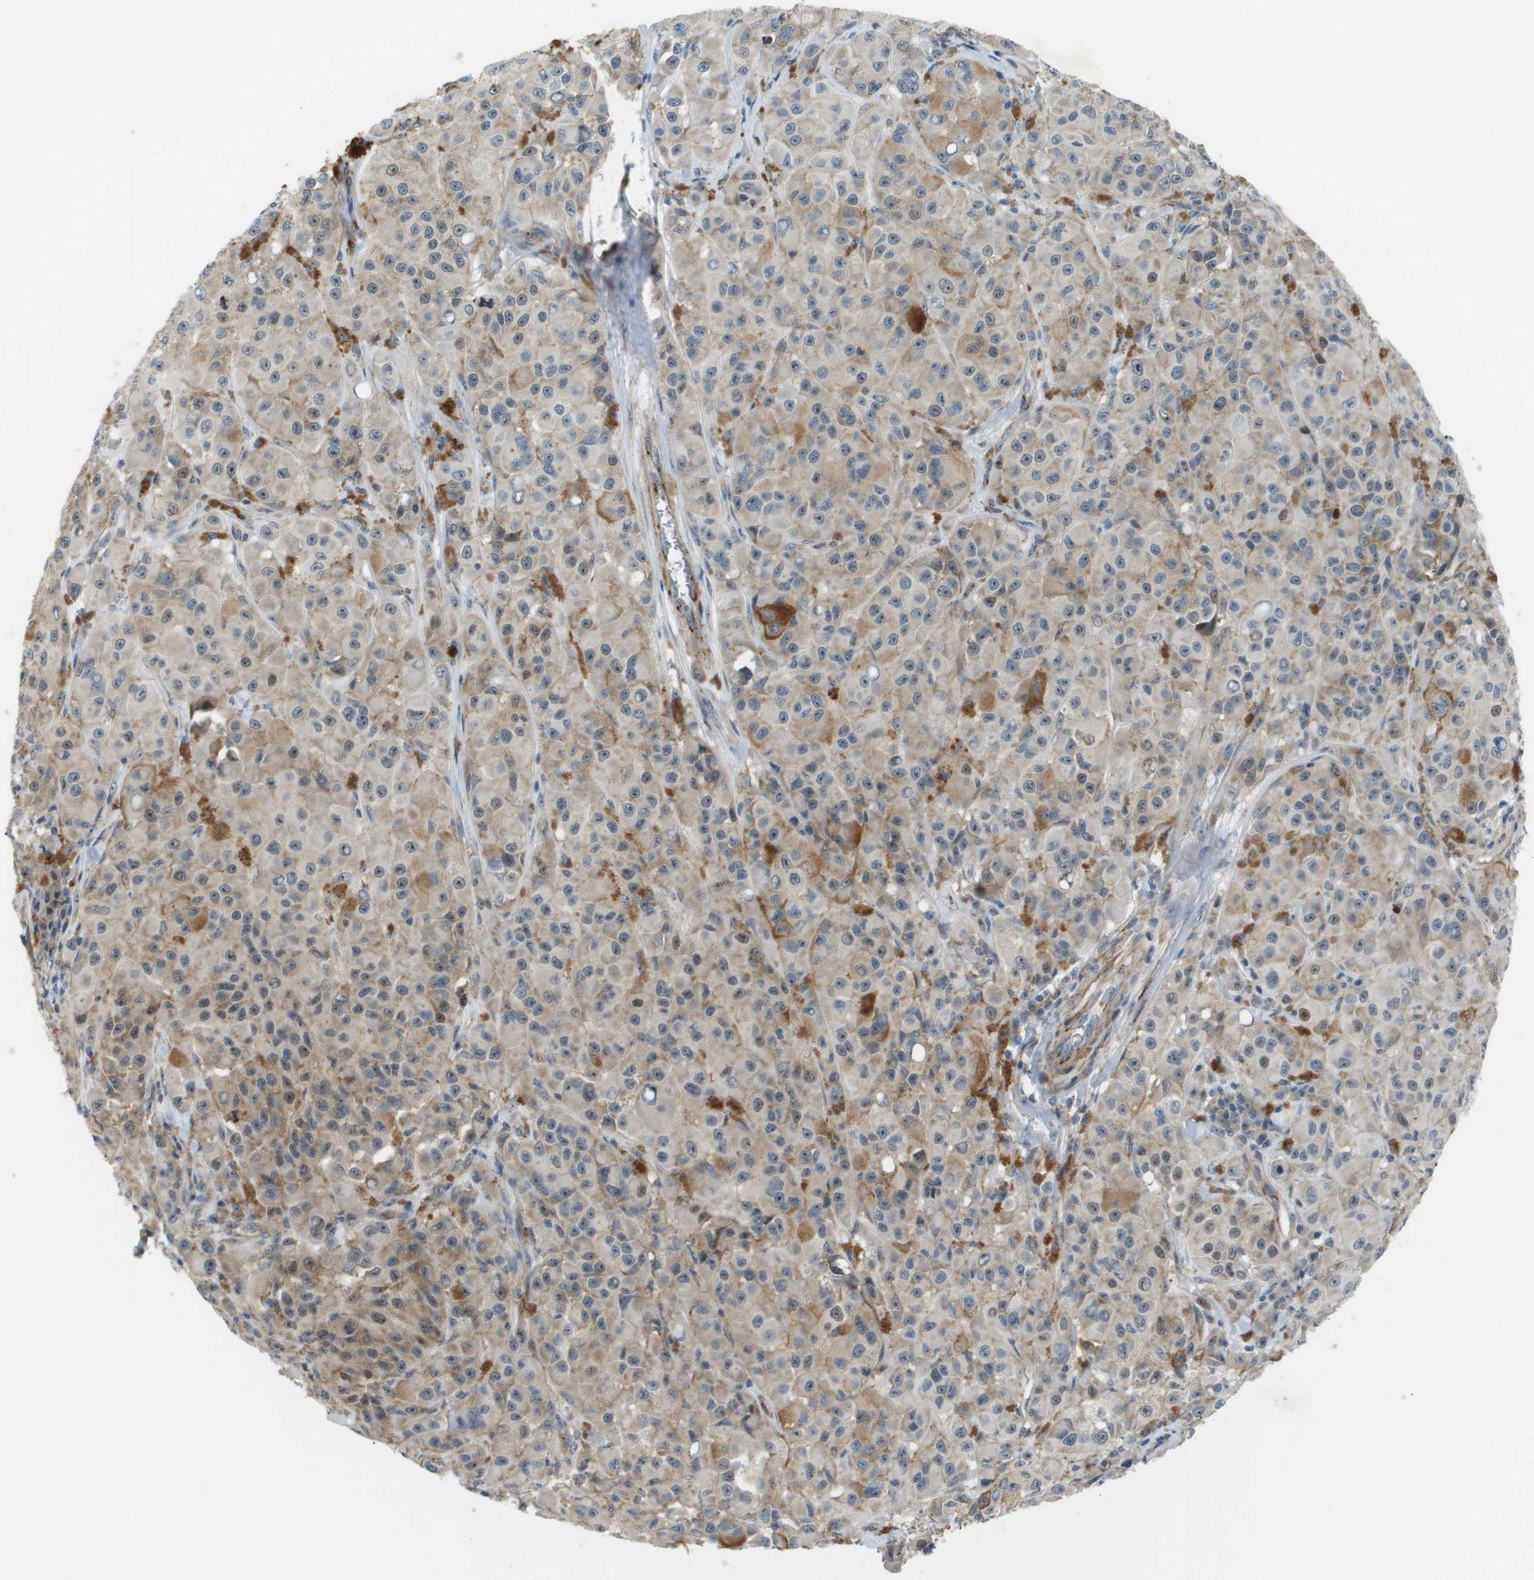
{"staining": {"intensity": "weak", "quantity": ">75%", "location": "cytoplasmic/membranous"}, "tissue": "melanoma", "cell_type": "Tumor cells", "image_type": "cancer", "snomed": [{"axis": "morphology", "description": "Malignant melanoma, NOS"}, {"axis": "topography", "description": "Skin"}], "caption": "Tumor cells show weak cytoplasmic/membranous expression in approximately >75% of cells in melanoma.", "gene": "OTUD5", "patient": {"sex": "male", "age": 84}}